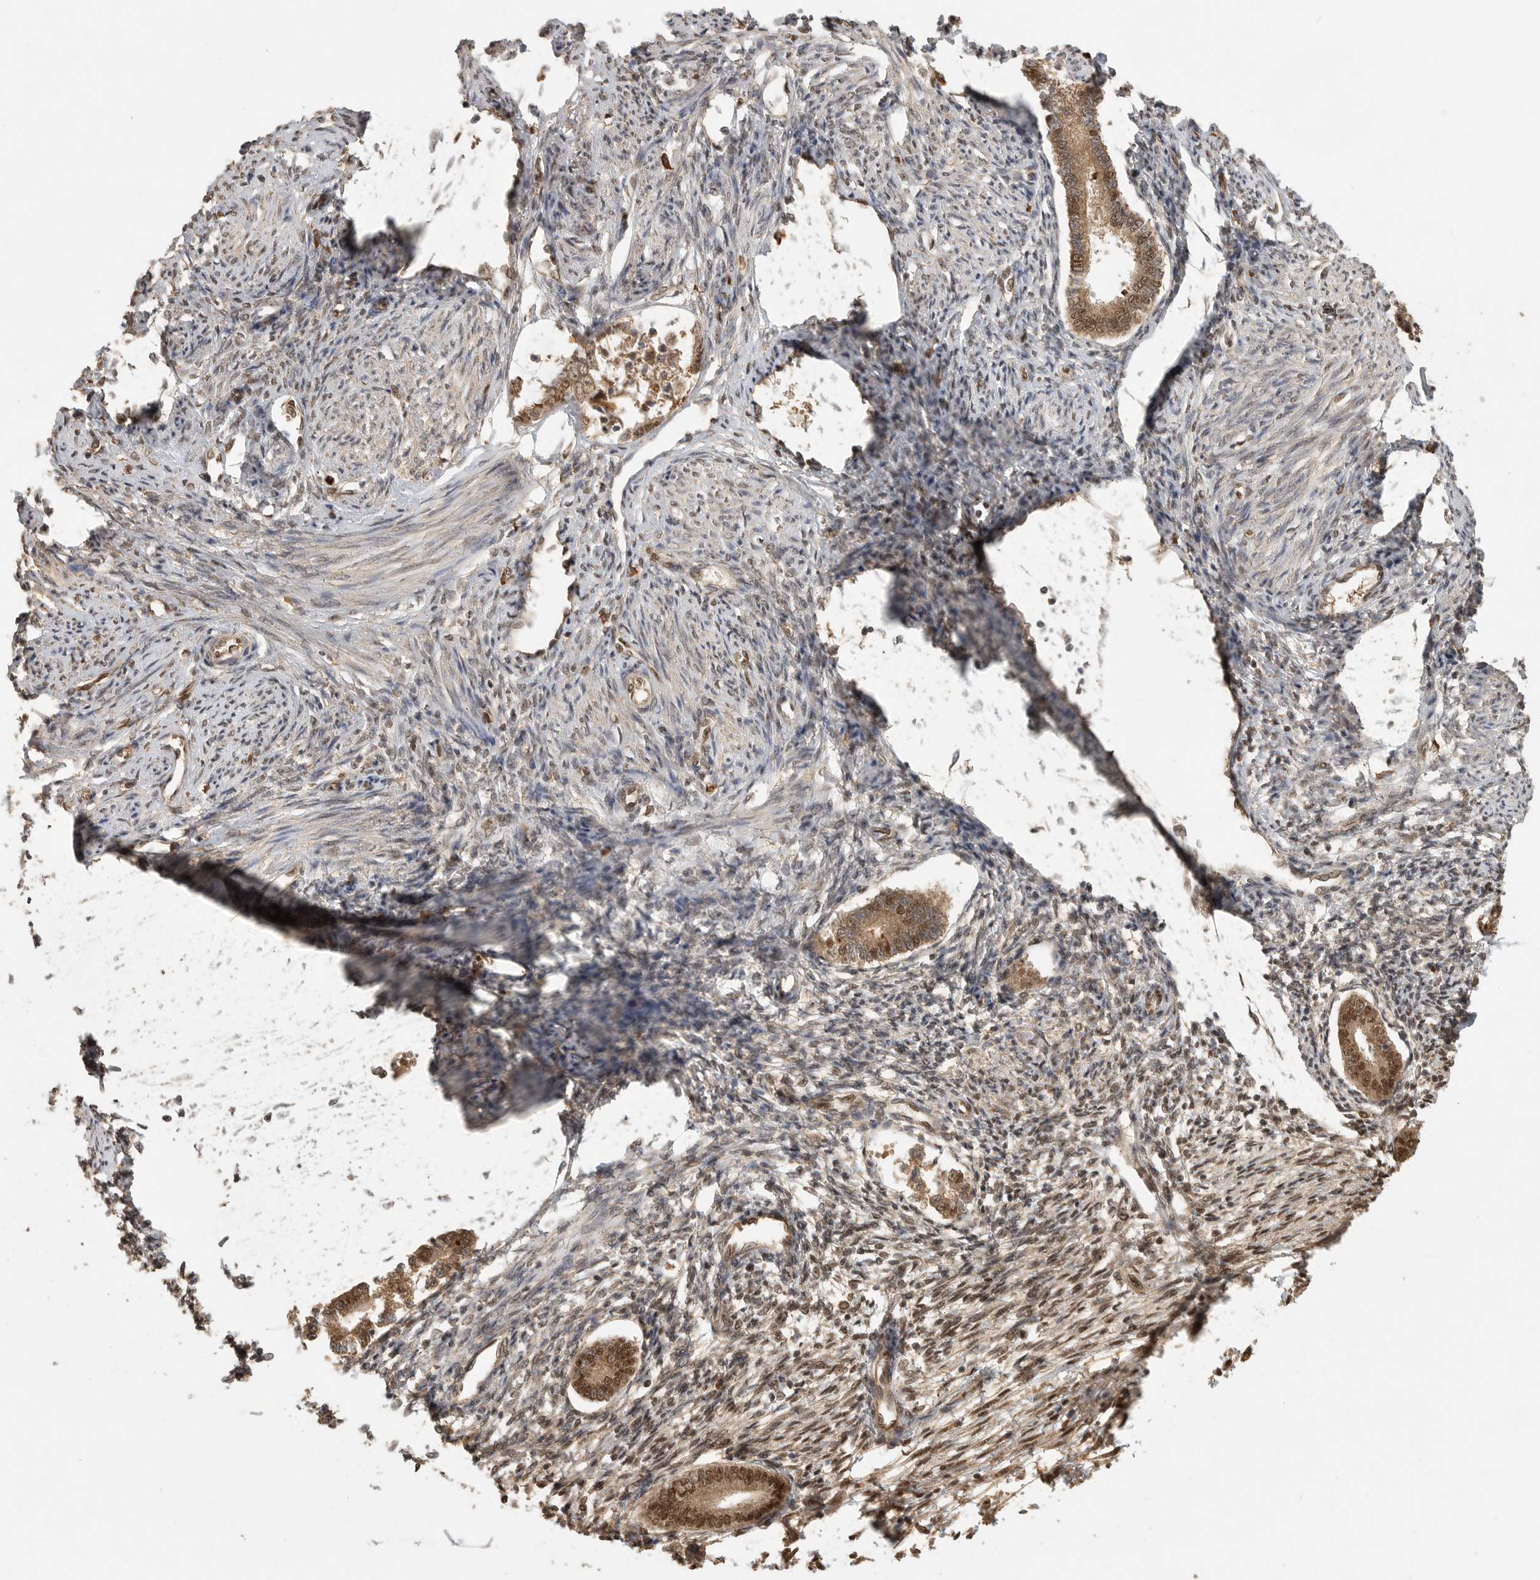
{"staining": {"intensity": "moderate", "quantity": ">75%", "location": "cytoplasmic/membranous,nuclear"}, "tissue": "endometrium", "cell_type": "Cells in endometrial stroma", "image_type": "normal", "snomed": [{"axis": "morphology", "description": "Normal tissue, NOS"}, {"axis": "topography", "description": "Endometrium"}], "caption": "DAB (3,3'-diaminobenzidine) immunohistochemical staining of unremarkable human endometrium demonstrates moderate cytoplasmic/membranous,nuclear protein expression in approximately >75% of cells in endometrial stroma.", "gene": "DFFA", "patient": {"sex": "female", "age": 56}}